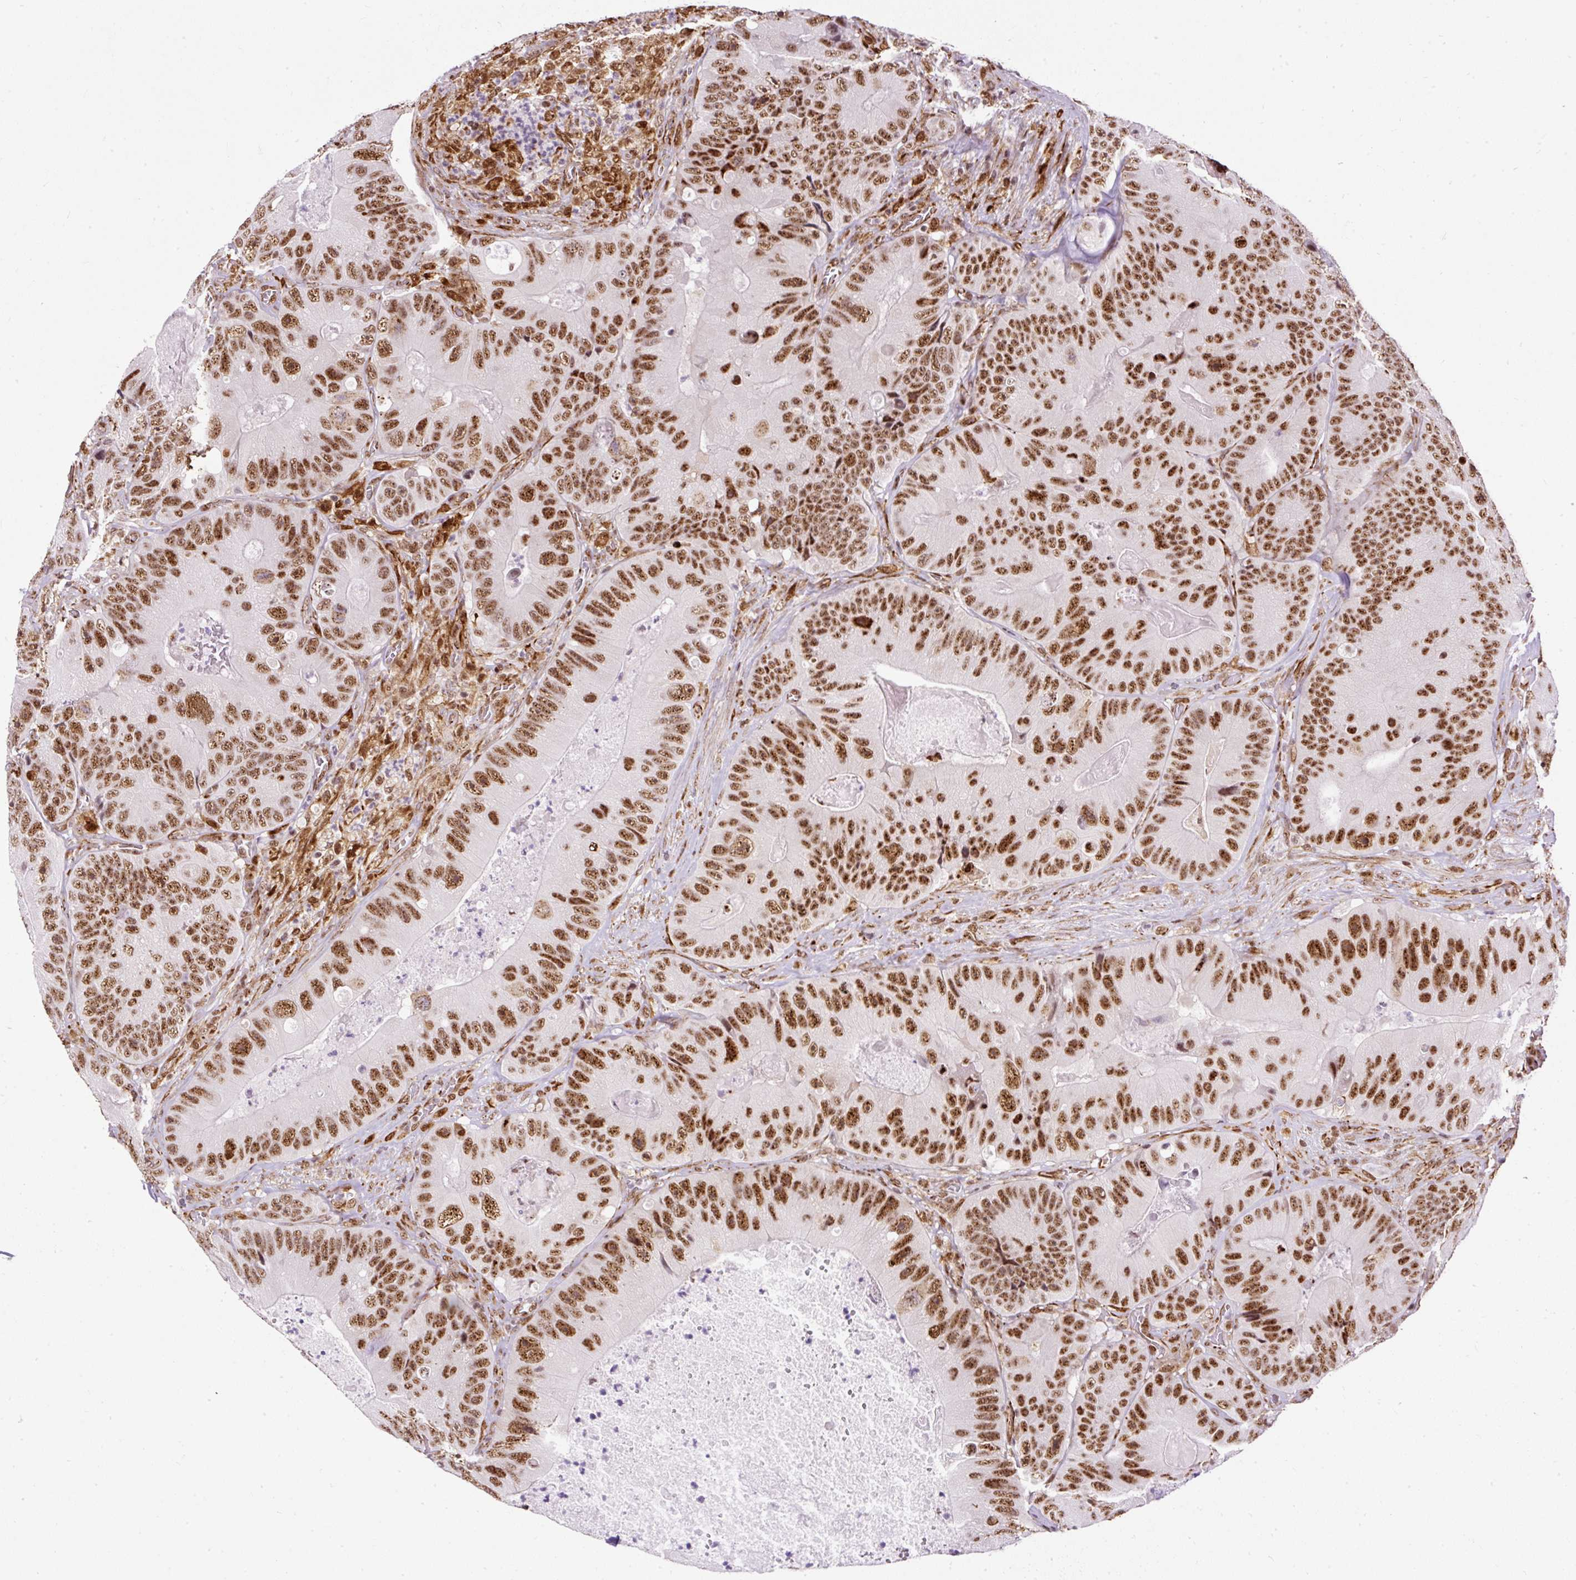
{"staining": {"intensity": "strong", "quantity": ">75%", "location": "nuclear"}, "tissue": "colorectal cancer", "cell_type": "Tumor cells", "image_type": "cancer", "snomed": [{"axis": "morphology", "description": "Adenocarcinoma, NOS"}, {"axis": "topography", "description": "Colon"}], "caption": "IHC of human adenocarcinoma (colorectal) reveals high levels of strong nuclear expression in about >75% of tumor cells.", "gene": "LUC7L2", "patient": {"sex": "female", "age": 86}}